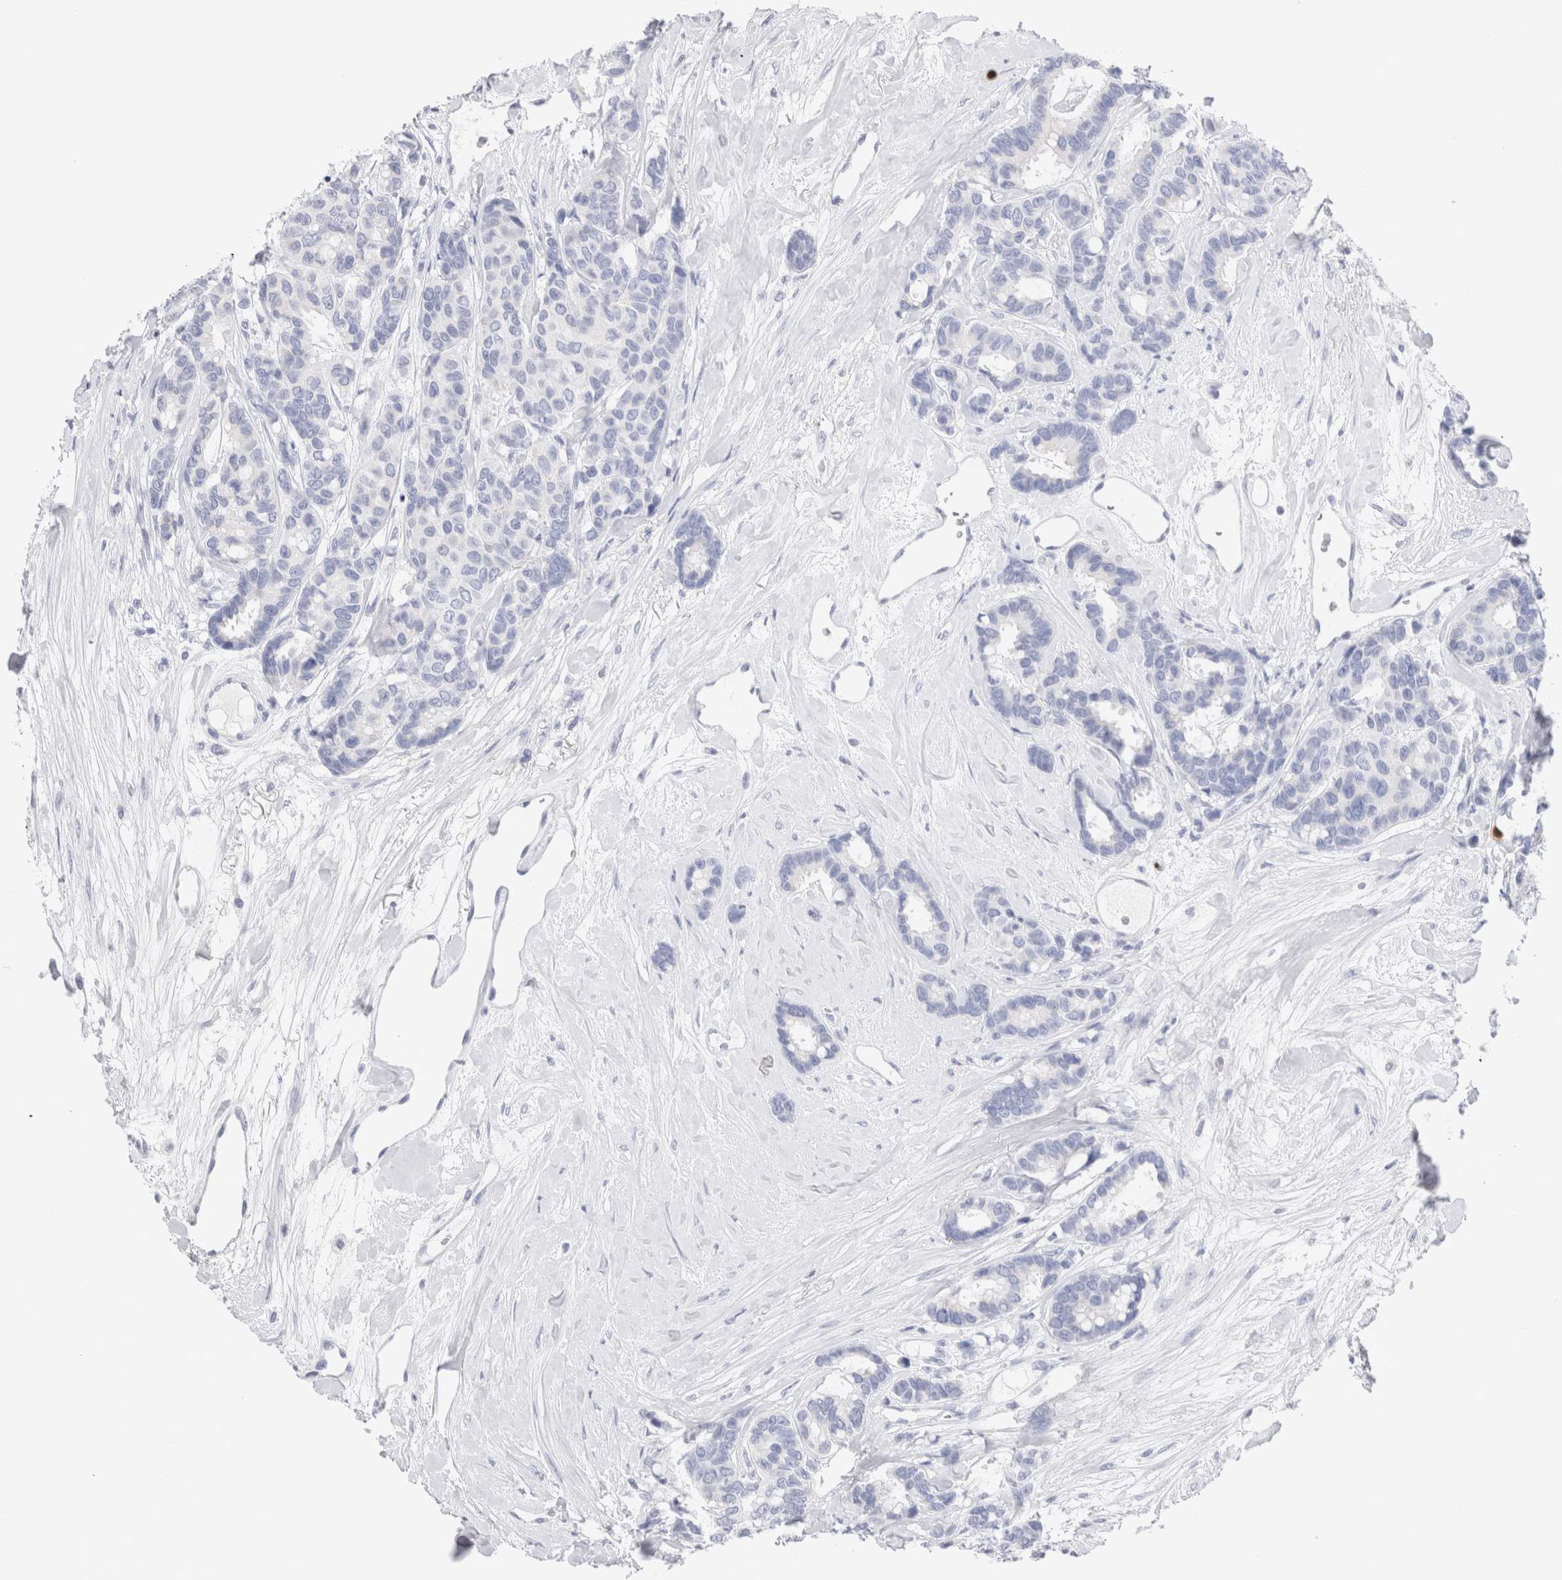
{"staining": {"intensity": "negative", "quantity": "none", "location": "none"}, "tissue": "breast cancer", "cell_type": "Tumor cells", "image_type": "cancer", "snomed": [{"axis": "morphology", "description": "Duct carcinoma"}, {"axis": "topography", "description": "Breast"}], "caption": "This photomicrograph is of breast cancer (intraductal carcinoma) stained with IHC to label a protein in brown with the nuclei are counter-stained blue. There is no expression in tumor cells.", "gene": "SLC10A5", "patient": {"sex": "female", "age": 87}}